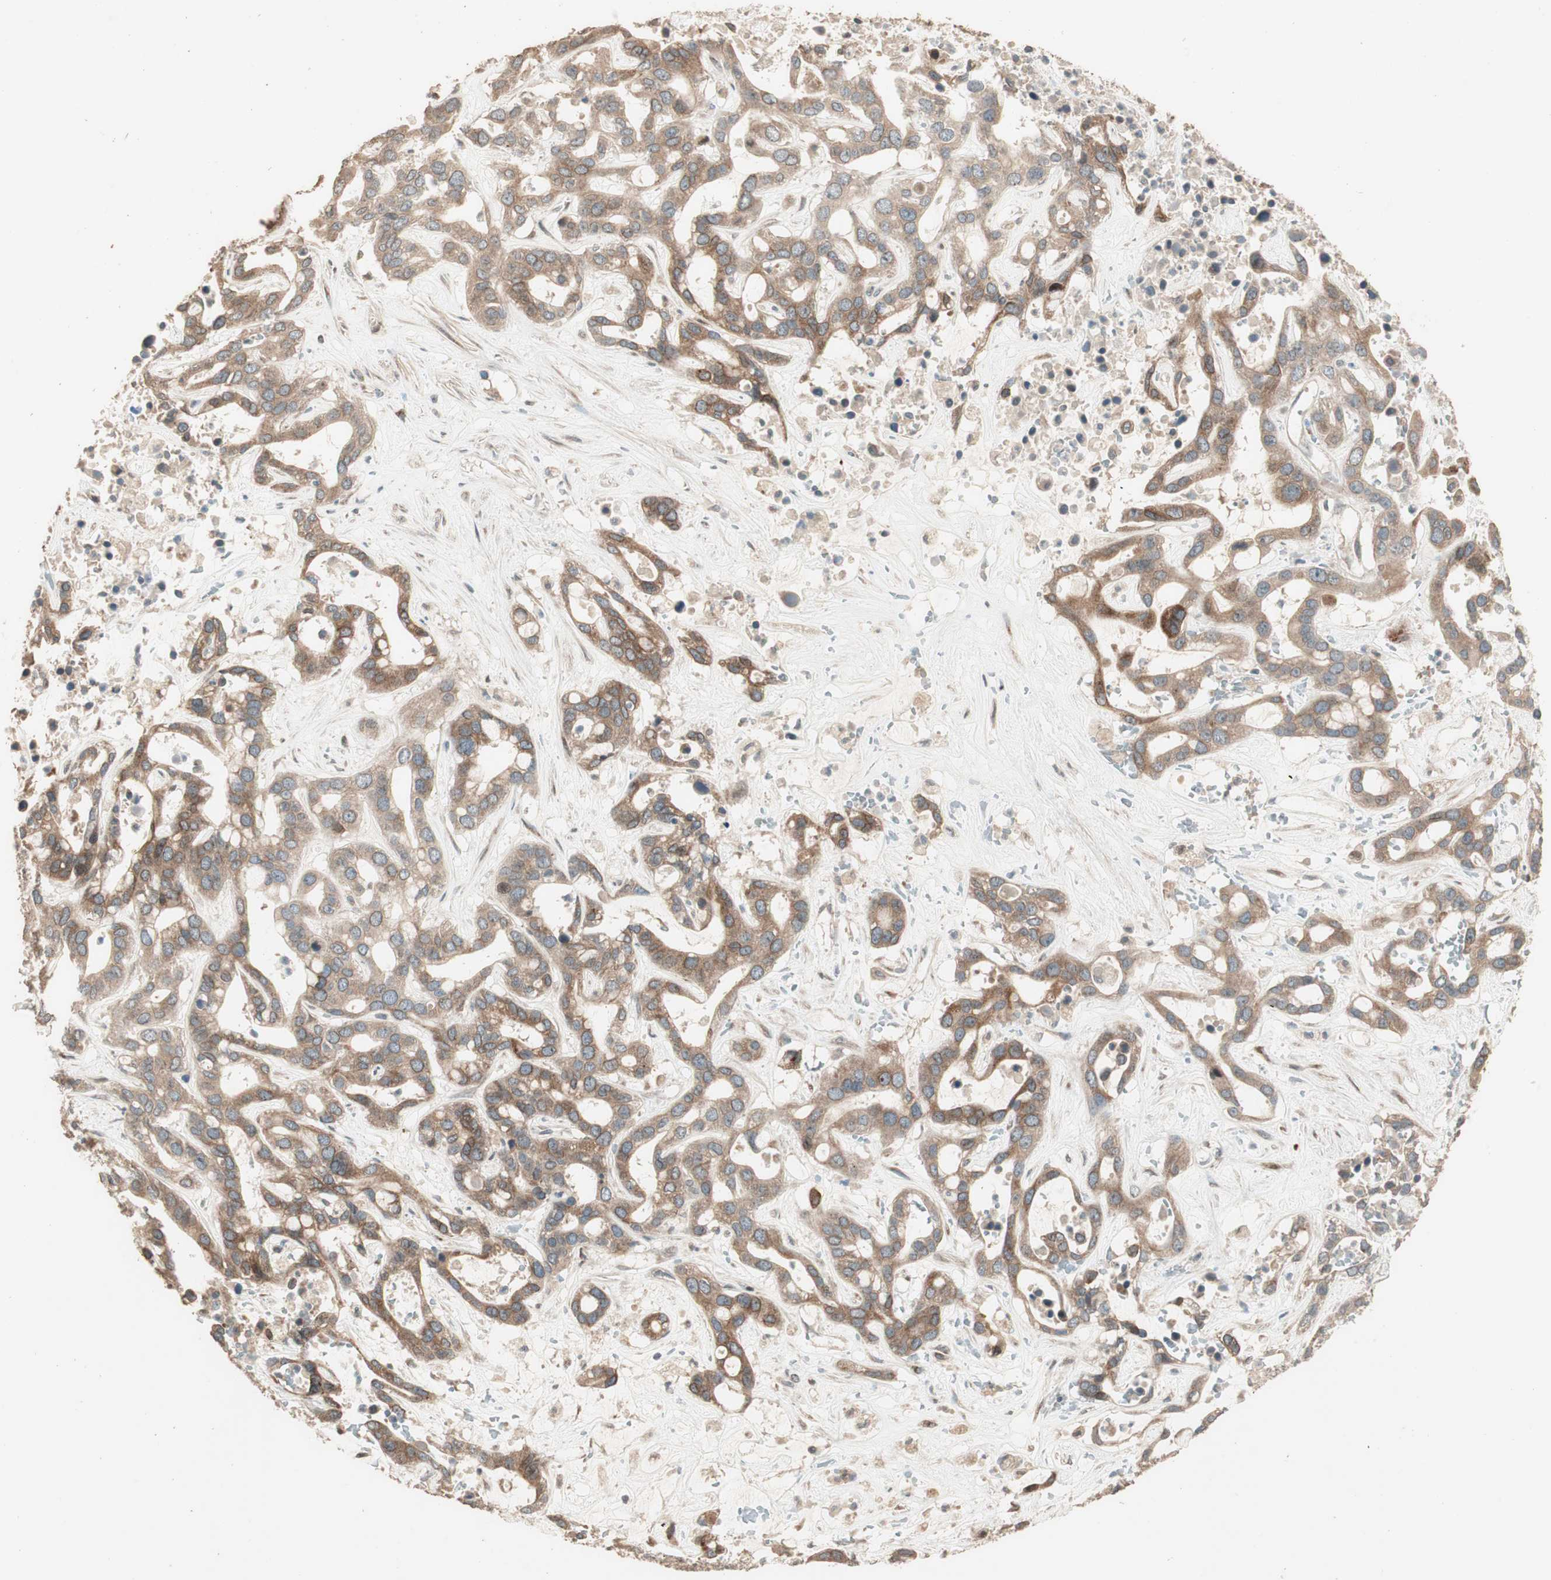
{"staining": {"intensity": "moderate", "quantity": ">75%", "location": "cytoplasmic/membranous"}, "tissue": "liver cancer", "cell_type": "Tumor cells", "image_type": "cancer", "snomed": [{"axis": "morphology", "description": "Cholangiocarcinoma"}, {"axis": "topography", "description": "Liver"}], "caption": "Approximately >75% of tumor cells in liver cholangiocarcinoma reveal moderate cytoplasmic/membranous protein expression as visualized by brown immunohistochemical staining.", "gene": "RARRES1", "patient": {"sex": "female", "age": 65}}